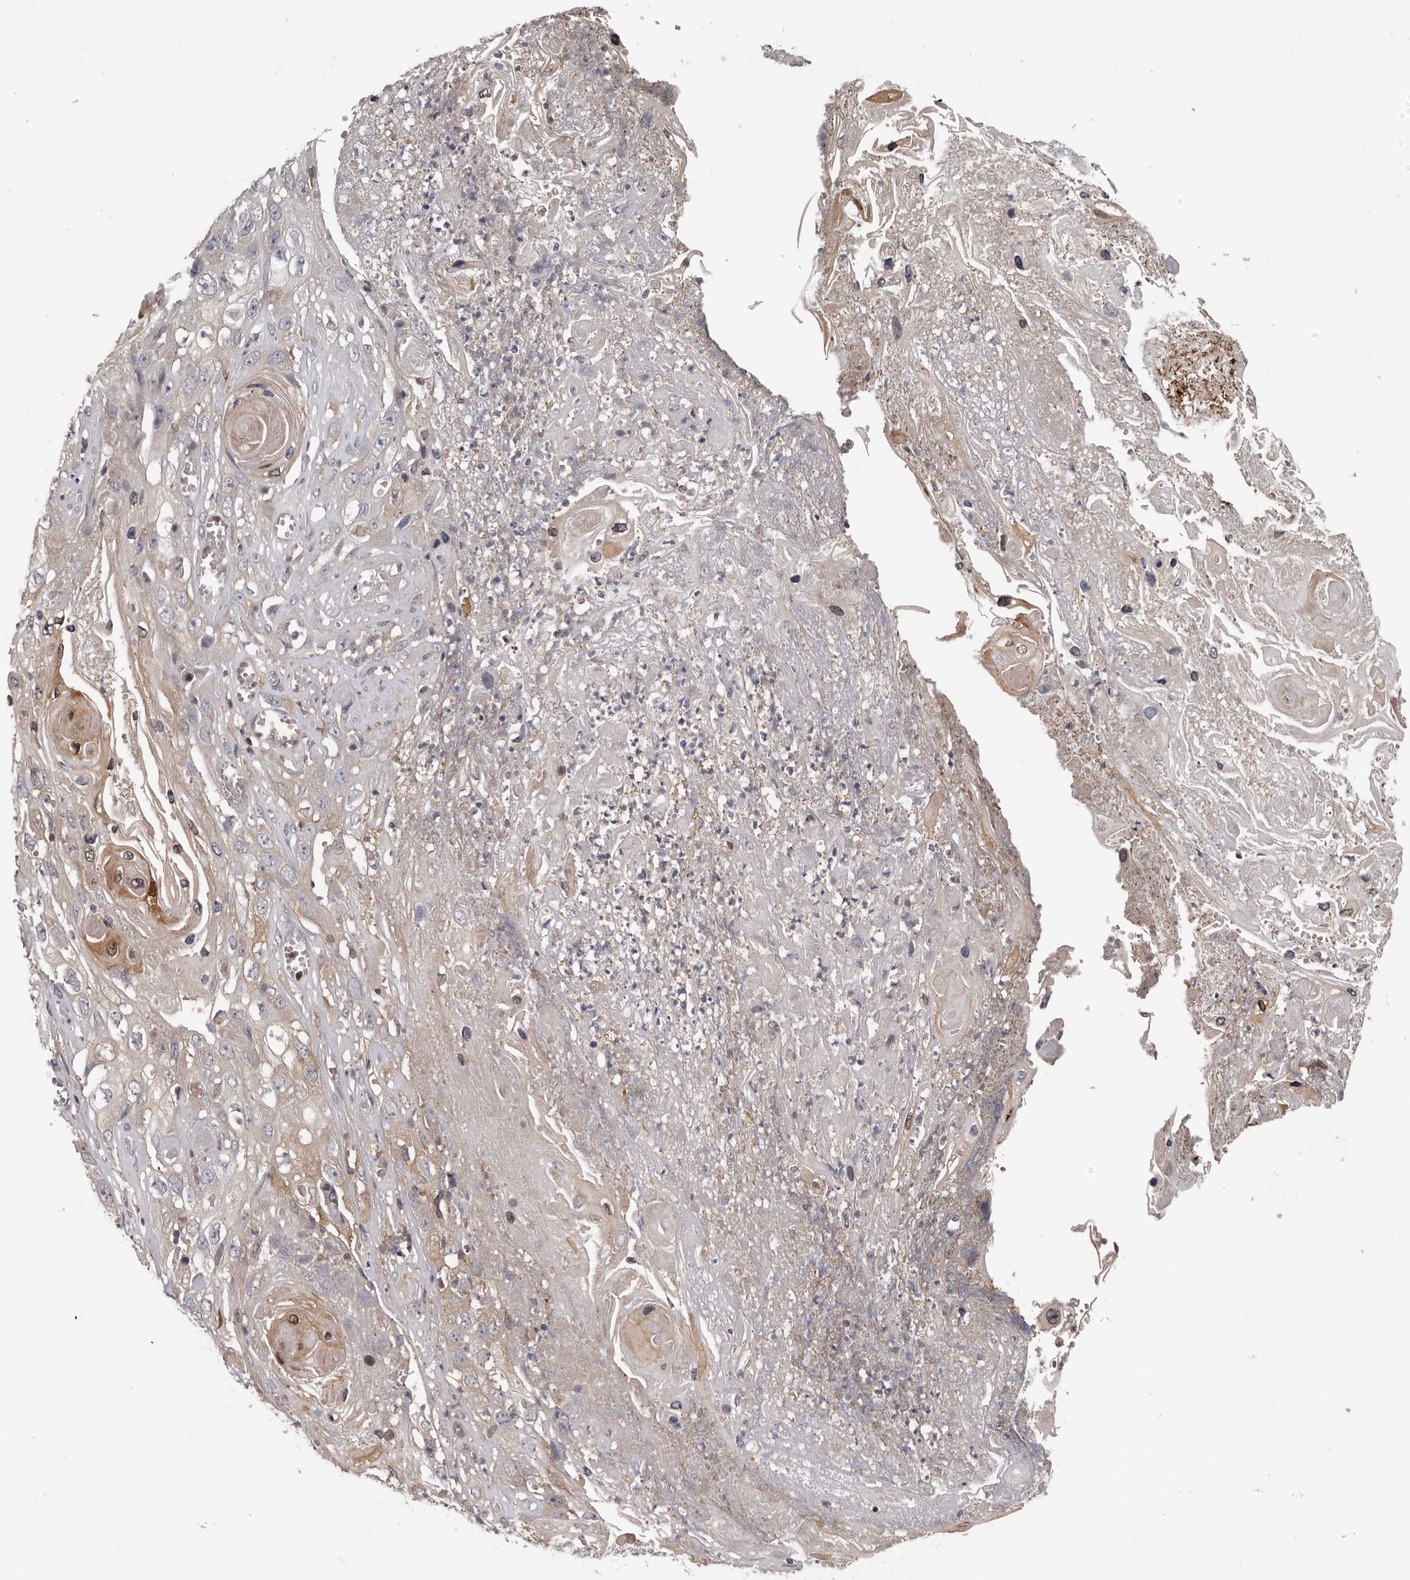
{"staining": {"intensity": "moderate", "quantity": "<25%", "location": "cytoplasmic/membranous,nuclear"}, "tissue": "skin cancer", "cell_type": "Tumor cells", "image_type": "cancer", "snomed": [{"axis": "morphology", "description": "Squamous cell carcinoma, NOS"}, {"axis": "topography", "description": "Skin"}], "caption": "DAB (3,3'-diaminobenzidine) immunohistochemical staining of human skin squamous cell carcinoma shows moderate cytoplasmic/membranous and nuclear protein expression in approximately <25% of tumor cells.", "gene": "ANKRD44", "patient": {"sex": "male", "age": 55}}